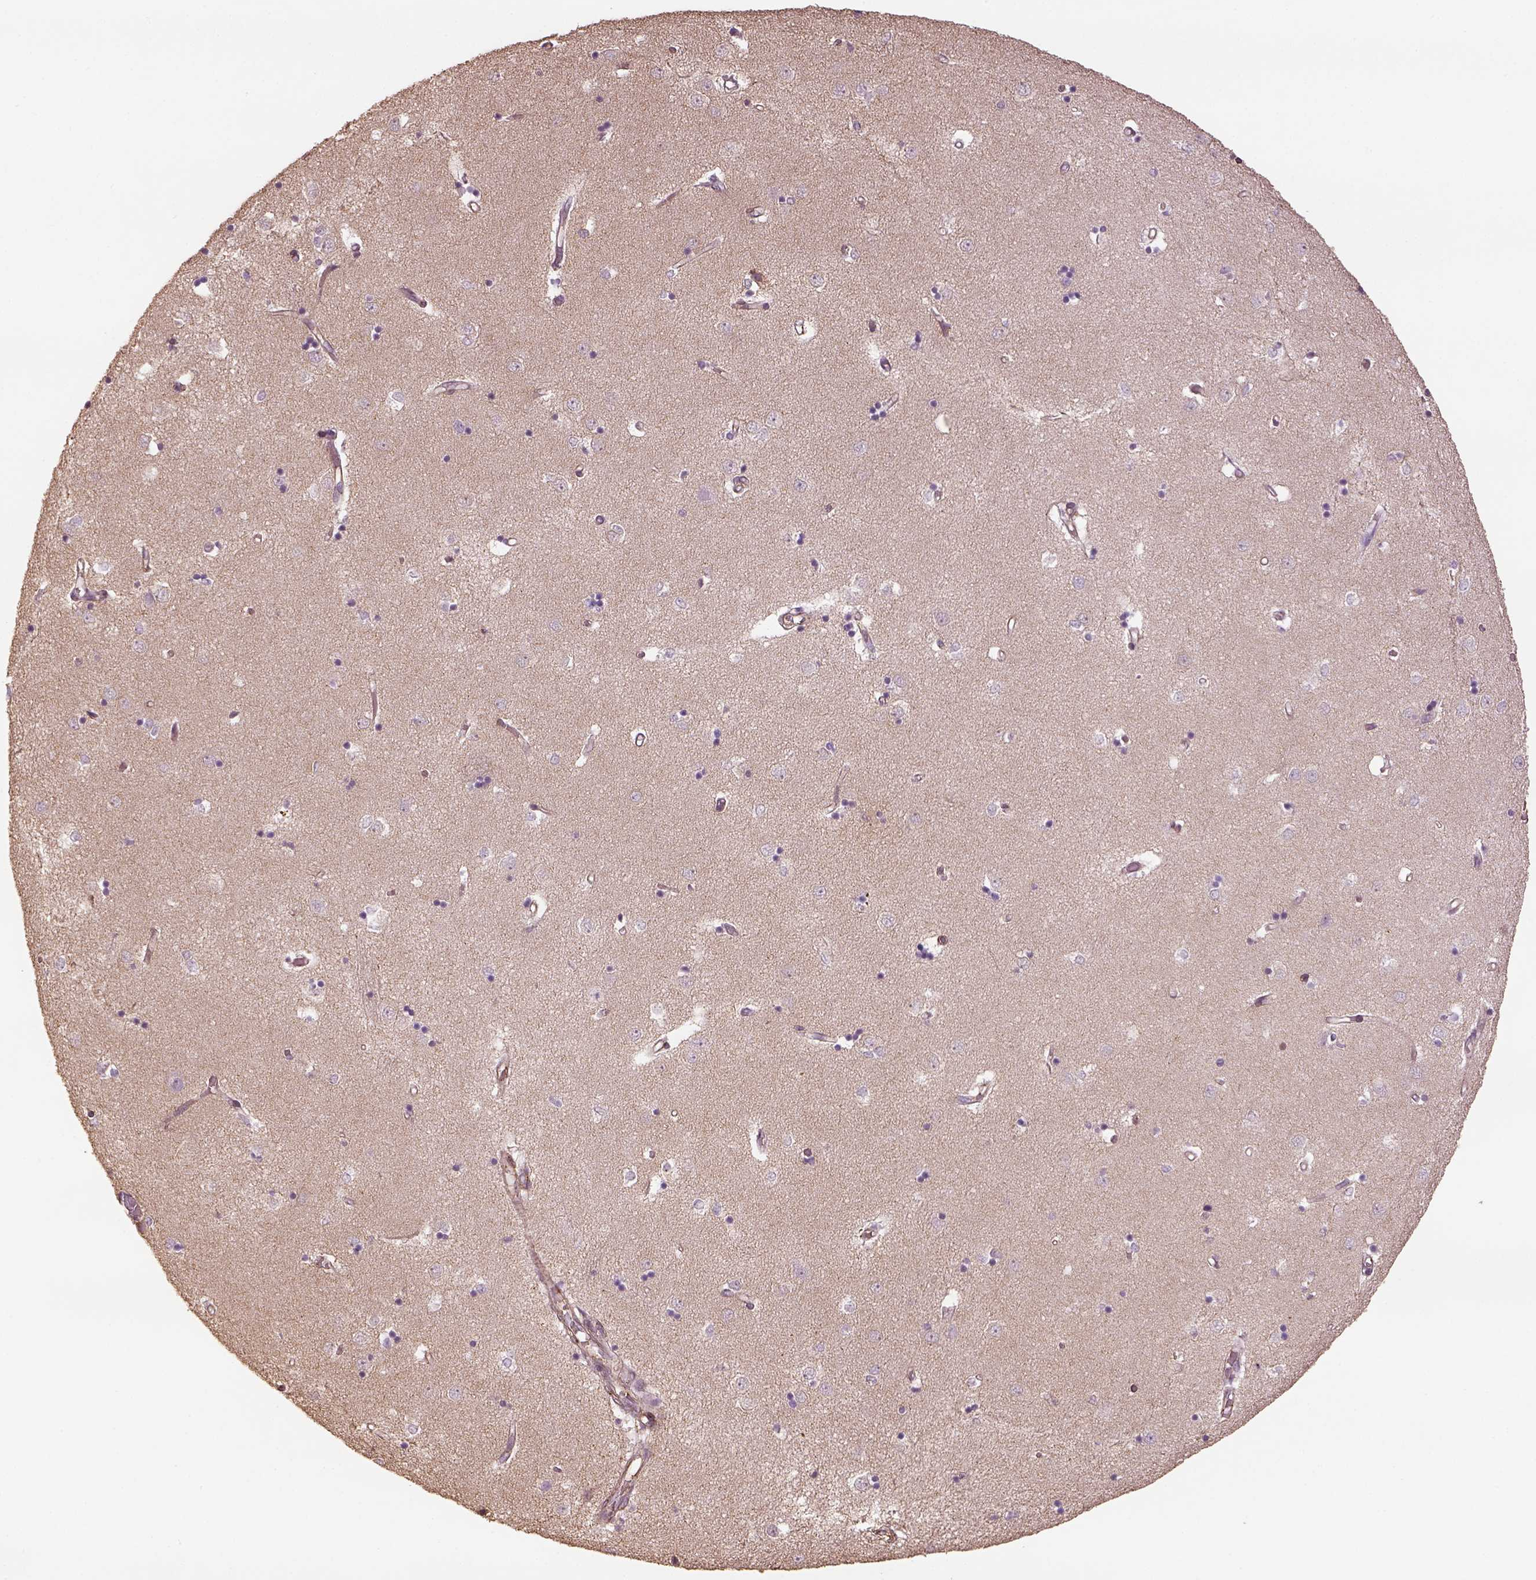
{"staining": {"intensity": "negative", "quantity": "none", "location": "none"}, "tissue": "caudate", "cell_type": "Glial cells", "image_type": "normal", "snomed": [{"axis": "morphology", "description": "Normal tissue, NOS"}, {"axis": "topography", "description": "Lateral ventricle wall"}], "caption": "Immunohistochemistry (IHC) image of benign caudate: caudate stained with DAB reveals no significant protein staining in glial cells.", "gene": "LIN7A", "patient": {"sex": "male", "age": 54}}